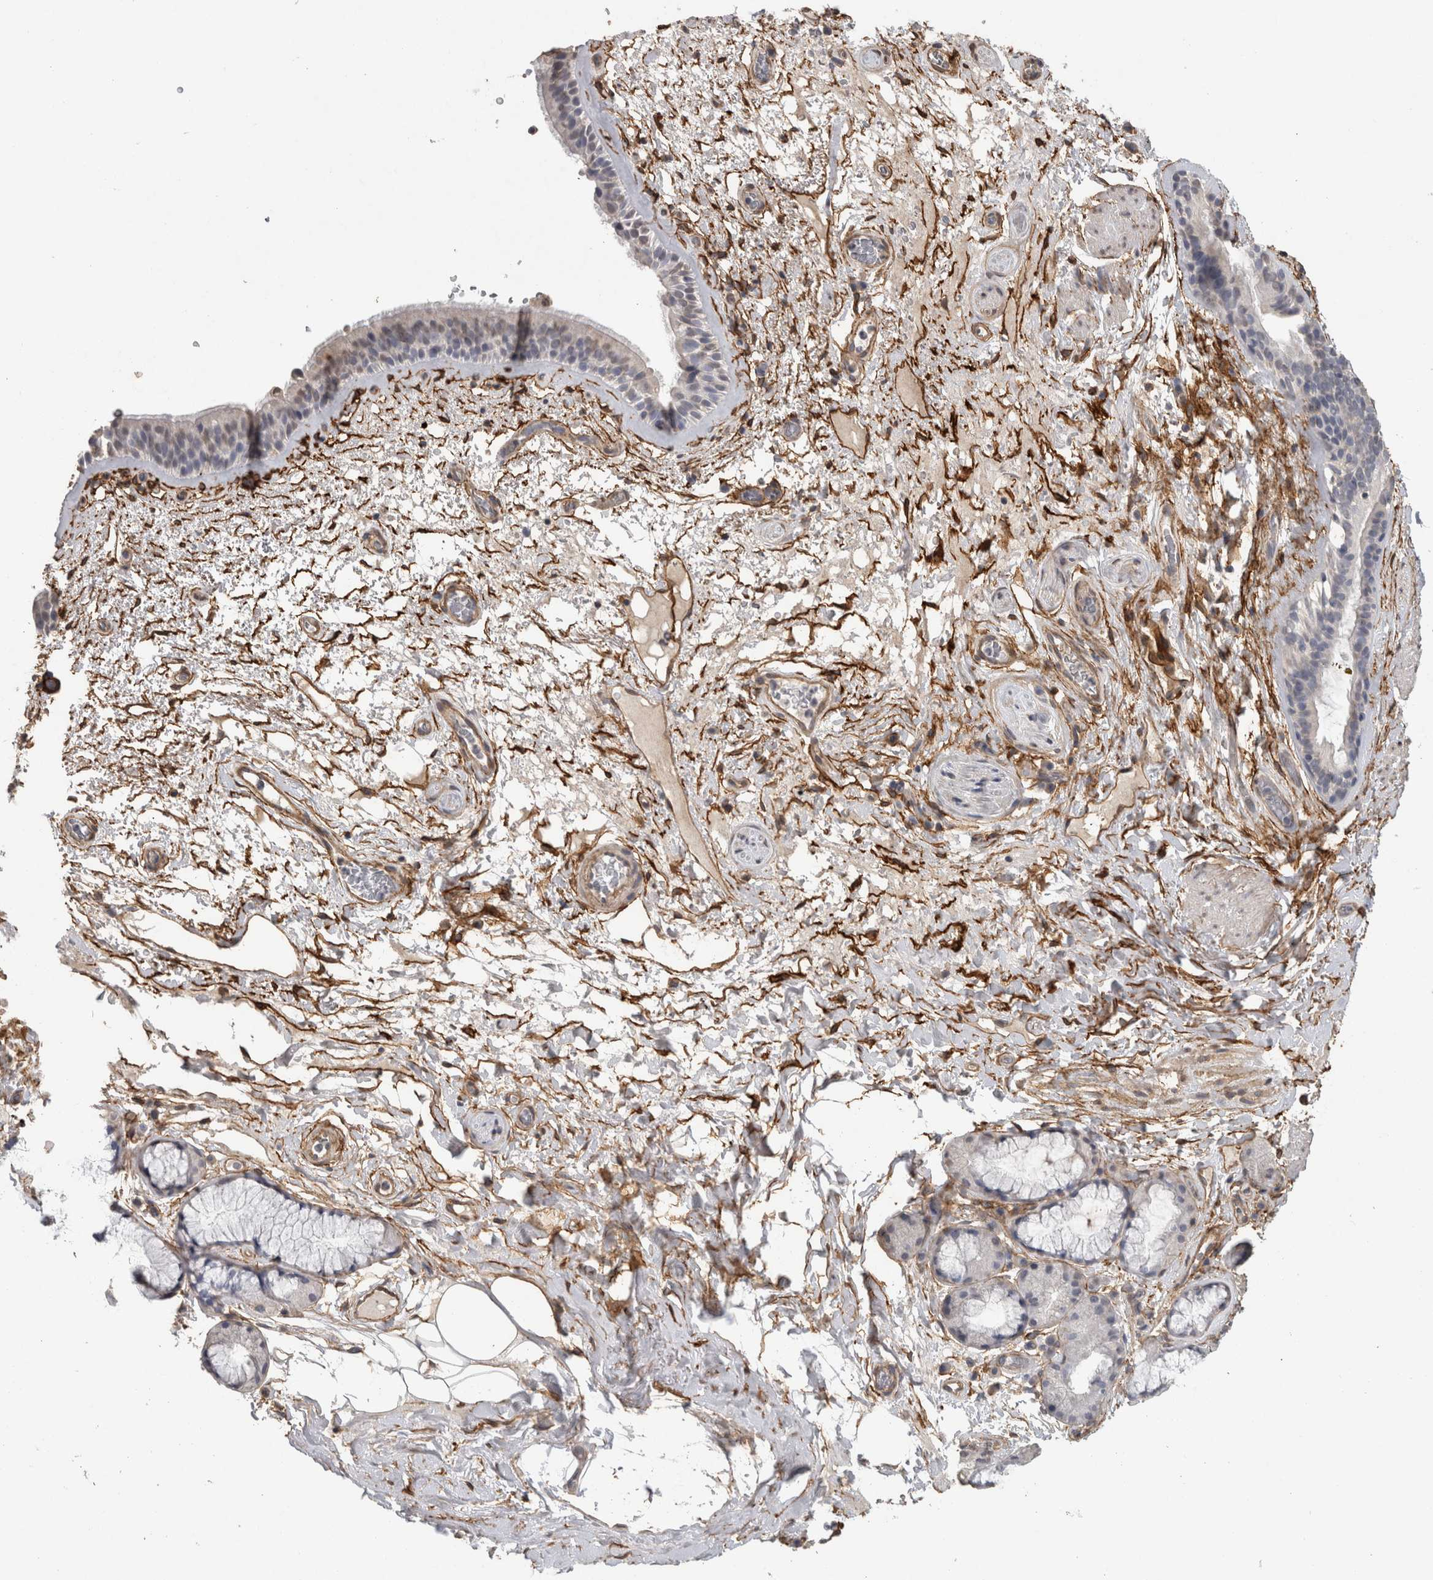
{"staining": {"intensity": "negative", "quantity": "none", "location": "none"}, "tissue": "bronchus", "cell_type": "Respiratory epithelial cells", "image_type": "normal", "snomed": [{"axis": "morphology", "description": "Normal tissue, NOS"}, {"axis": "topography", "description": "Cartilage tissue"}], "caption": "Respiratory epithelial cells show no significant expression in normal bronchus. (Stains: DAB IHC with hematoxylin counter stain, Microscopy: brightfield microscopy at high magnification).", "gene": "RECK", "patient": {"sex": "female", "age": 63}}